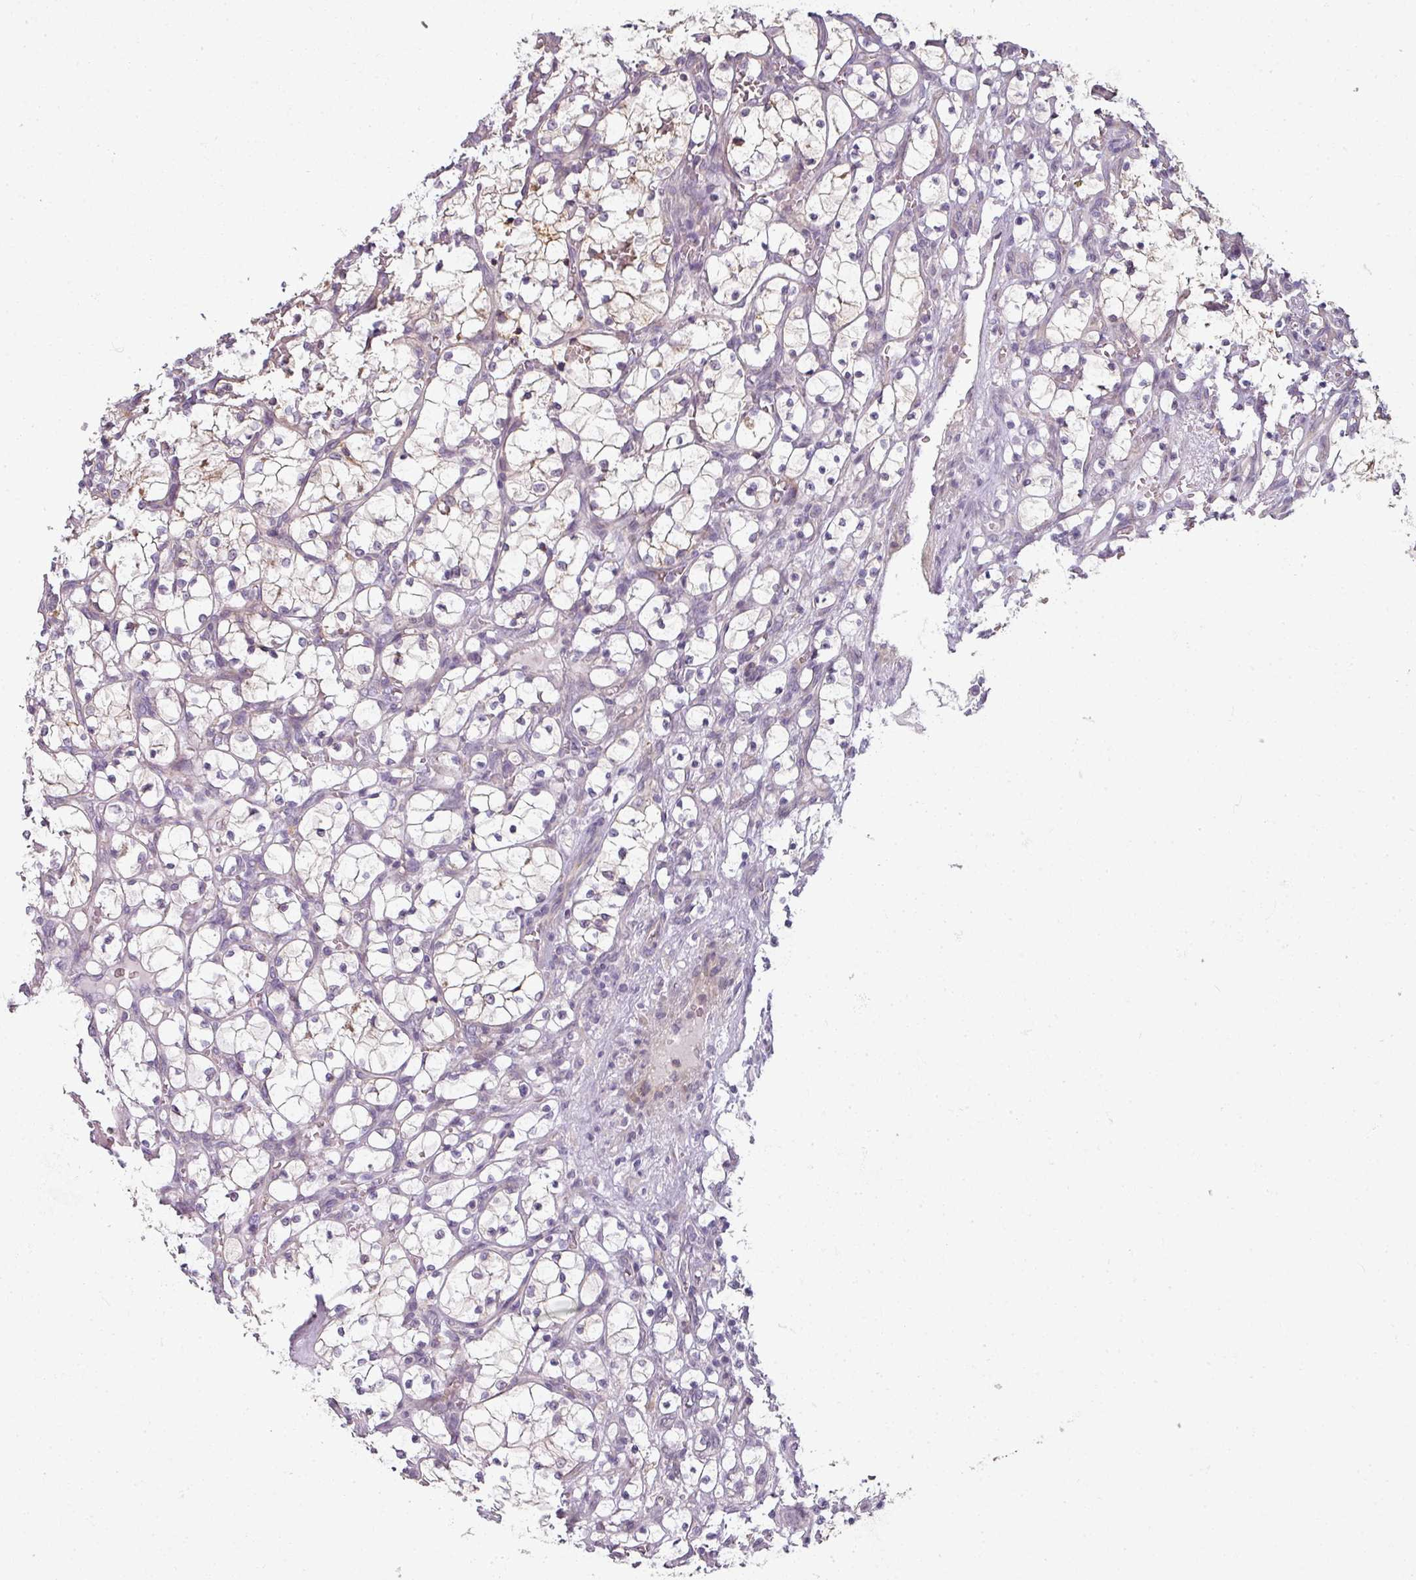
{"staining": {"intensity": "weak", "quantity": "25%-75%", "location": "cytoplasmic/membranous"}, "tissue": "renal cancer", "cell_type": "Tumor cells", "image_type": "cancer", "snomed": [{"axis": "morphology", "description": "Adenocarcinoma, NOS"}, {"axis": "topography", "description": "Kidney"}], "caption": "DAB (3,3'-diaminobenzidine) immunohistochemical staining of renal cancer reveals weak cytoplasmic/membranous protein positivity in approximately 25%-75% of tumor cells. The staining was performed using DAB, with brown indicating positive protein expression. Nuclei are stained blue with hematoxylin.", "gene": "MYMK", "patient": {"sex": "female", "age": 69}}